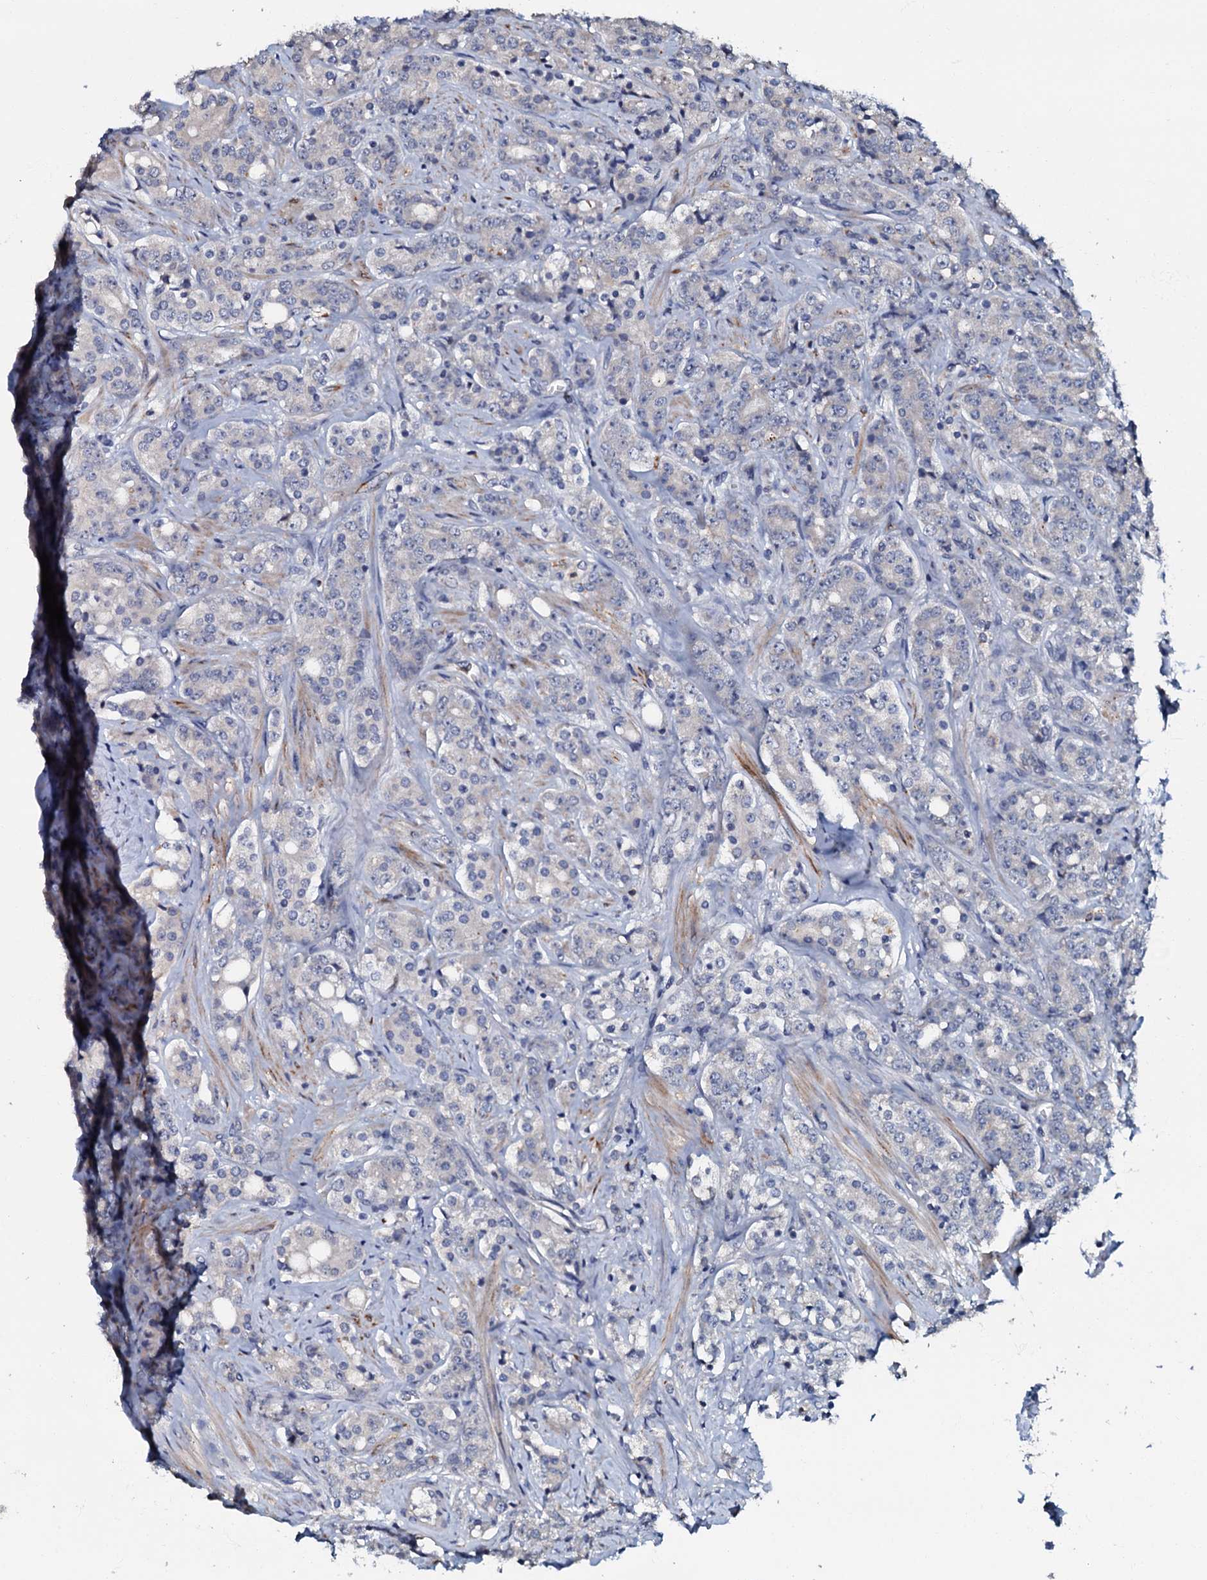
{"staining": {"intensity": "negative", "quantity": "none", "location": "none"}, "tissue": "prostate cancer", "cell_type": "Tumor cells", "image_type": "cancer", "snomed": [{"axis": "morphology", "description": "Adenocarcinoma, High grade"}, {"axis": "topography", "description": "Prostate"}], "caption": "Tumor cells are negative for protein expression in human prostate cancer.", "gene": "CPNE2", "patient": {"sex": "male", "age": 62}}